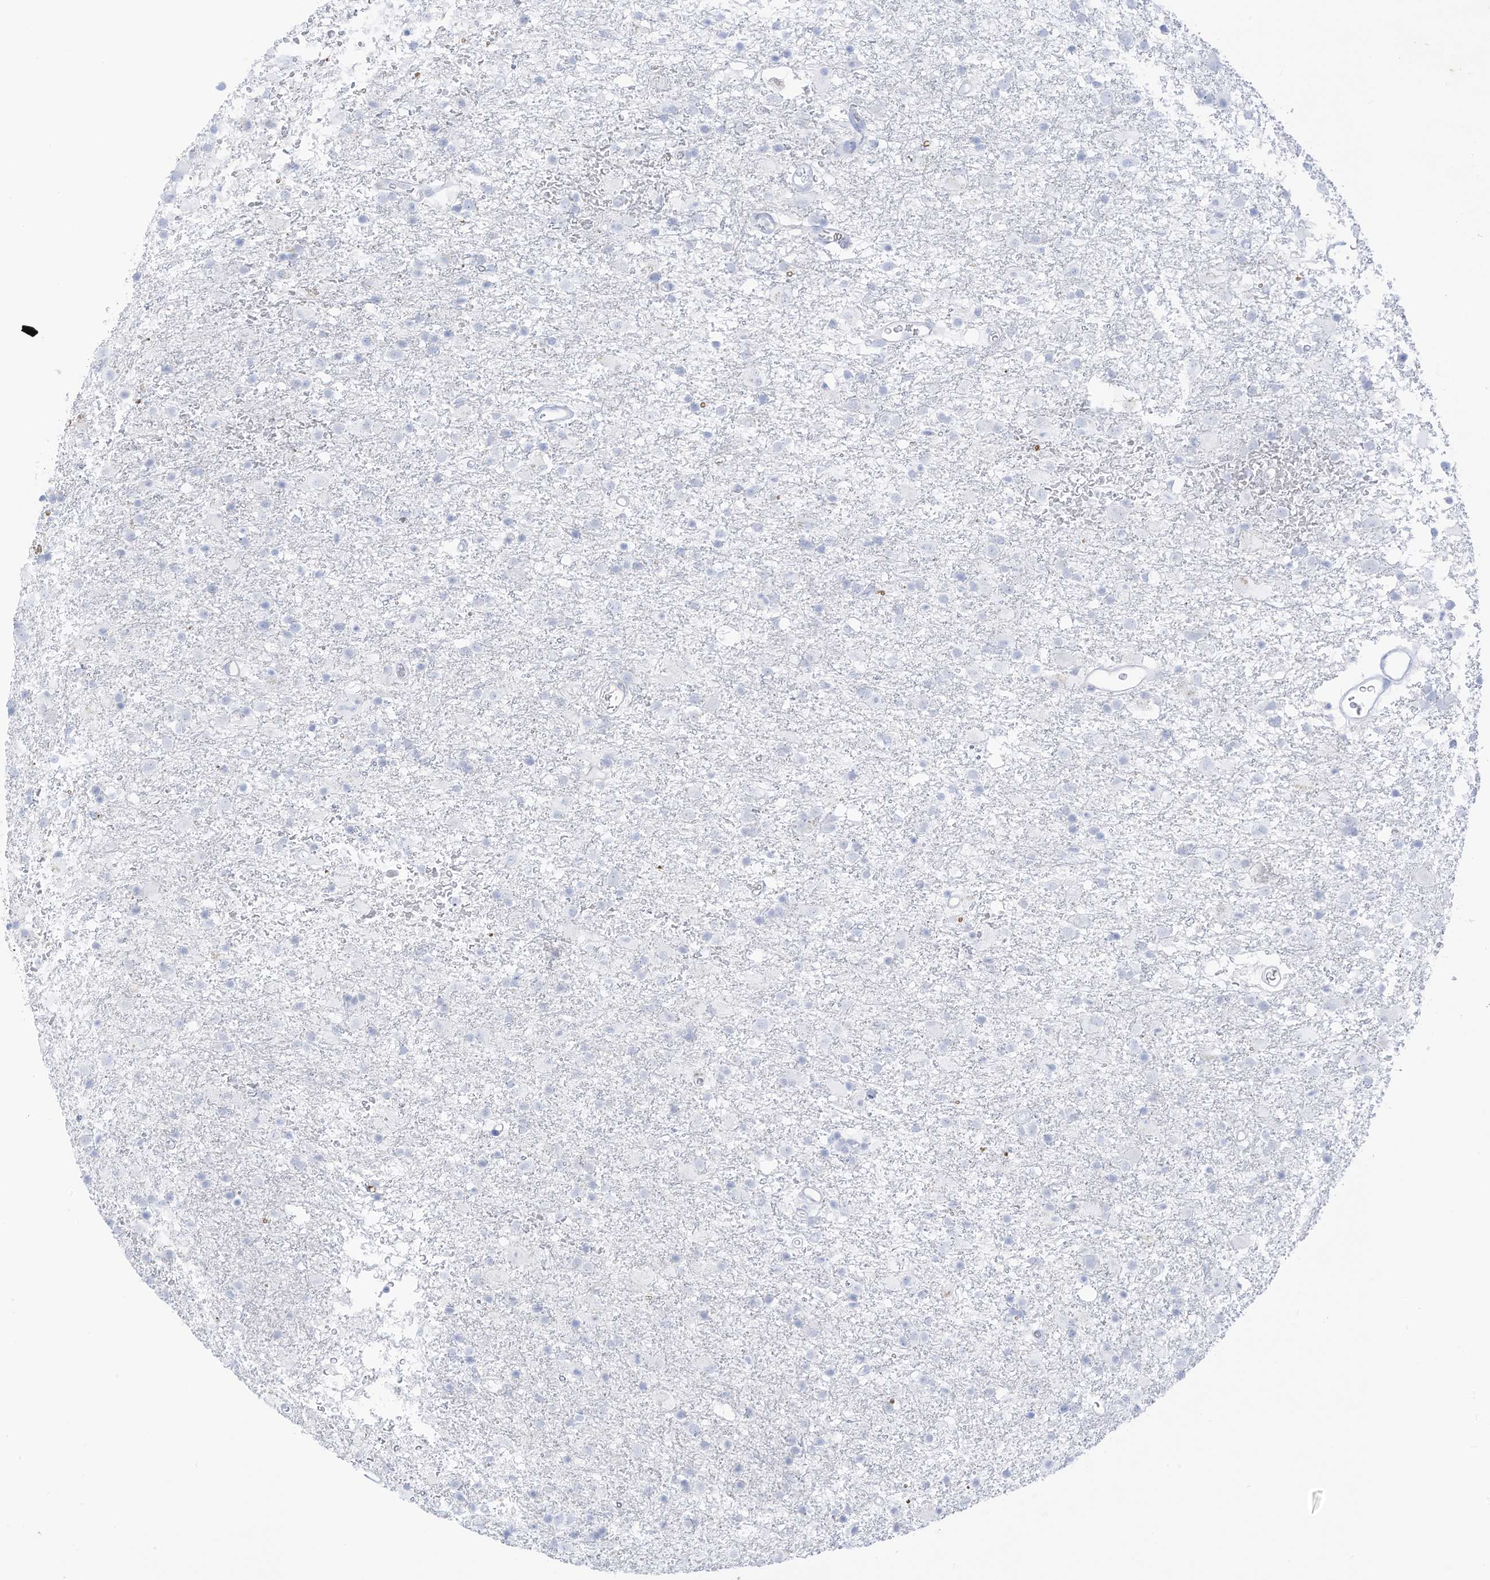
{"staining": {"intensity": "negative", "quantity": "none", "location": "none"}, "tissue": "glioma", "cell_type": "Tumor cells", "image_type": "cancer", "snomed": [{"axis": "morphology", "description": "Glioma, malignant, Low grade"}, {"axis": "topography", "description": "Brain"}], "caption": "Malignant low-grade glioma was stained to show a protein in brown. There is no significant expression in tumor cells. The staining is performed using DAB (3,3'-diaminobenzidine) brown chromogen with nuclei counter-stained in using hematoxylin.", "gene": "HSD17B13", "patient": {"sex": "male", "age": 65}}